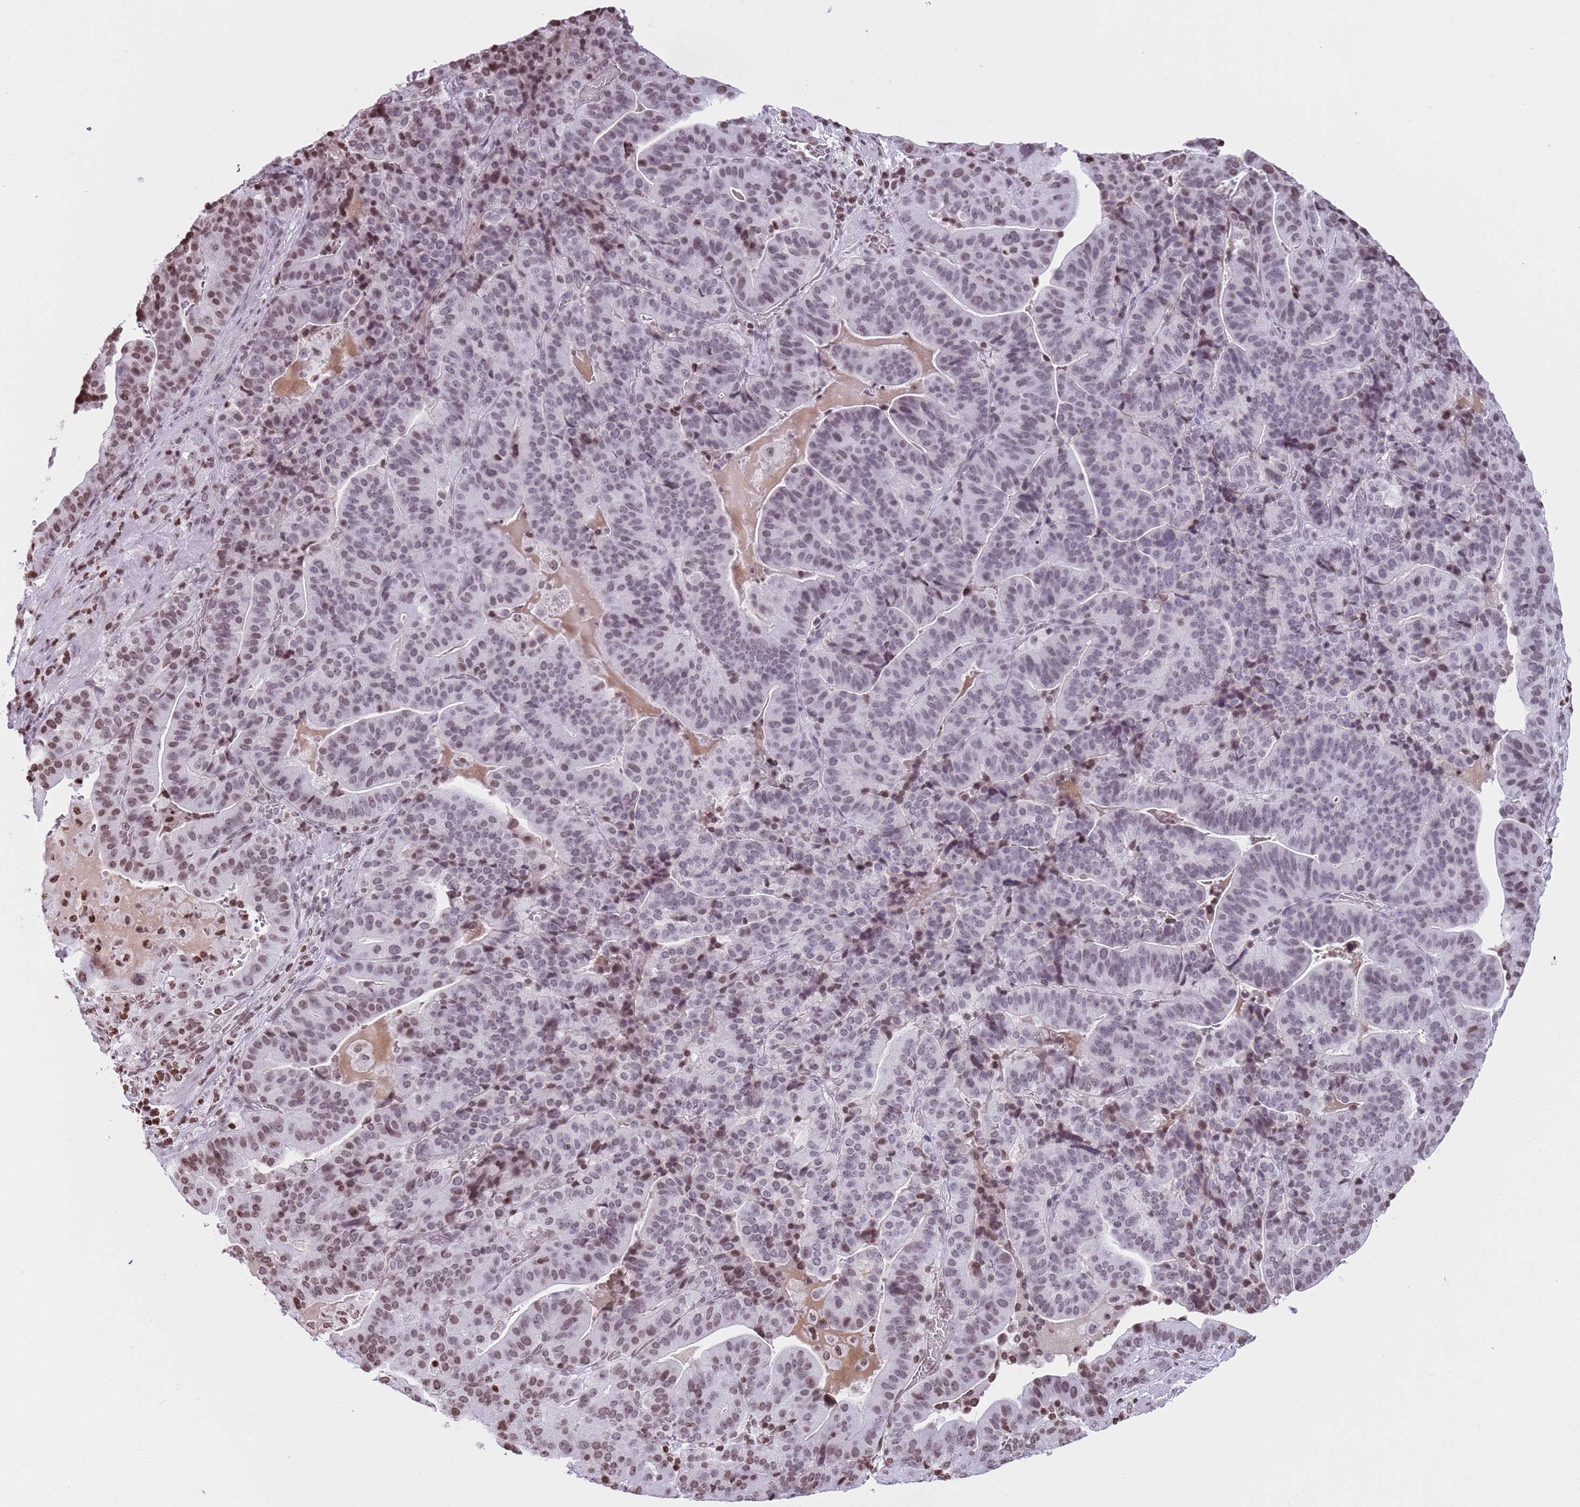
{"staining": {"intensity": "moderate", "quantity": "<25%", "location": "nuclear"}, "tissue": "stomach cancer", "cell_type": "Tumor cells", "image_type": "cancer", "snomed": [{"axis": "morphology", "description": "Adenocarcinoma, NOS"}, {"axis": "topography", "description": "Stomach"}], "caption": "Brown immunohistochemical staining in human stomach adenocarcinoma displays moderate nuclear staining in approximately <25% of tumor cells.", "gene": "KPNA3", "patient": {"sex": "male", "age": 48}}